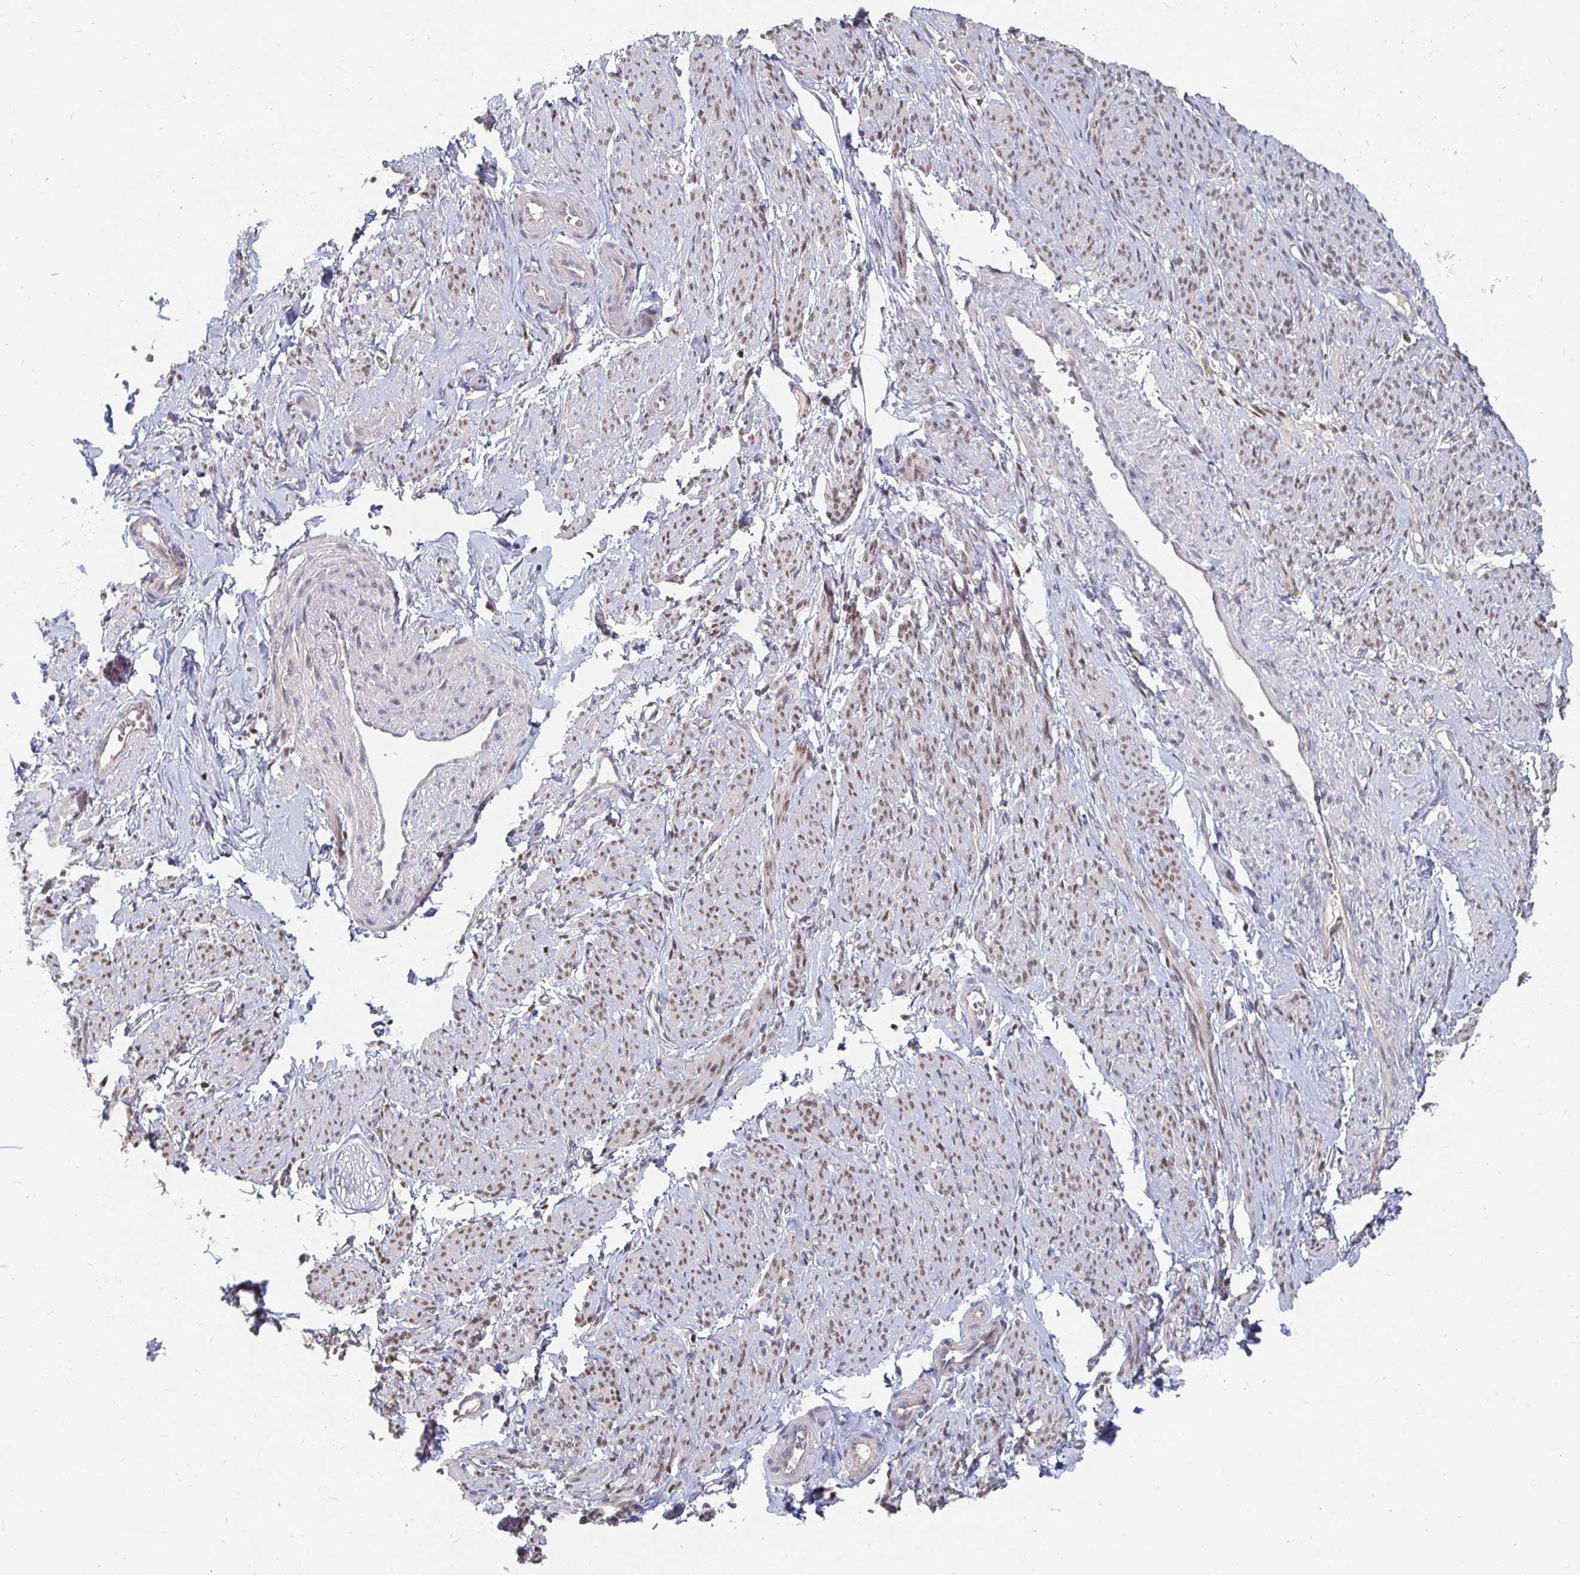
{"staining": {"intensity": "moderate", "quantity": ">75%", "location": "nuclear"}, "tissue": "smooth muscle", "cell_type": "Smooth muscle cells", "image_type": "normal", "snomed": [{"axis": "morphology", "description": "Normal tissue, NOS"}, {"axis": "topography", "description": "Smooth muscle"}], "caption": "Smooth muscle stained with DAB immunohistochemistry displays medium levels of moderate nuclear staining in about >75% of smooth muscle cells.", "gene": "MEIS1", "patient": {"sex": "female", "age": 65}}